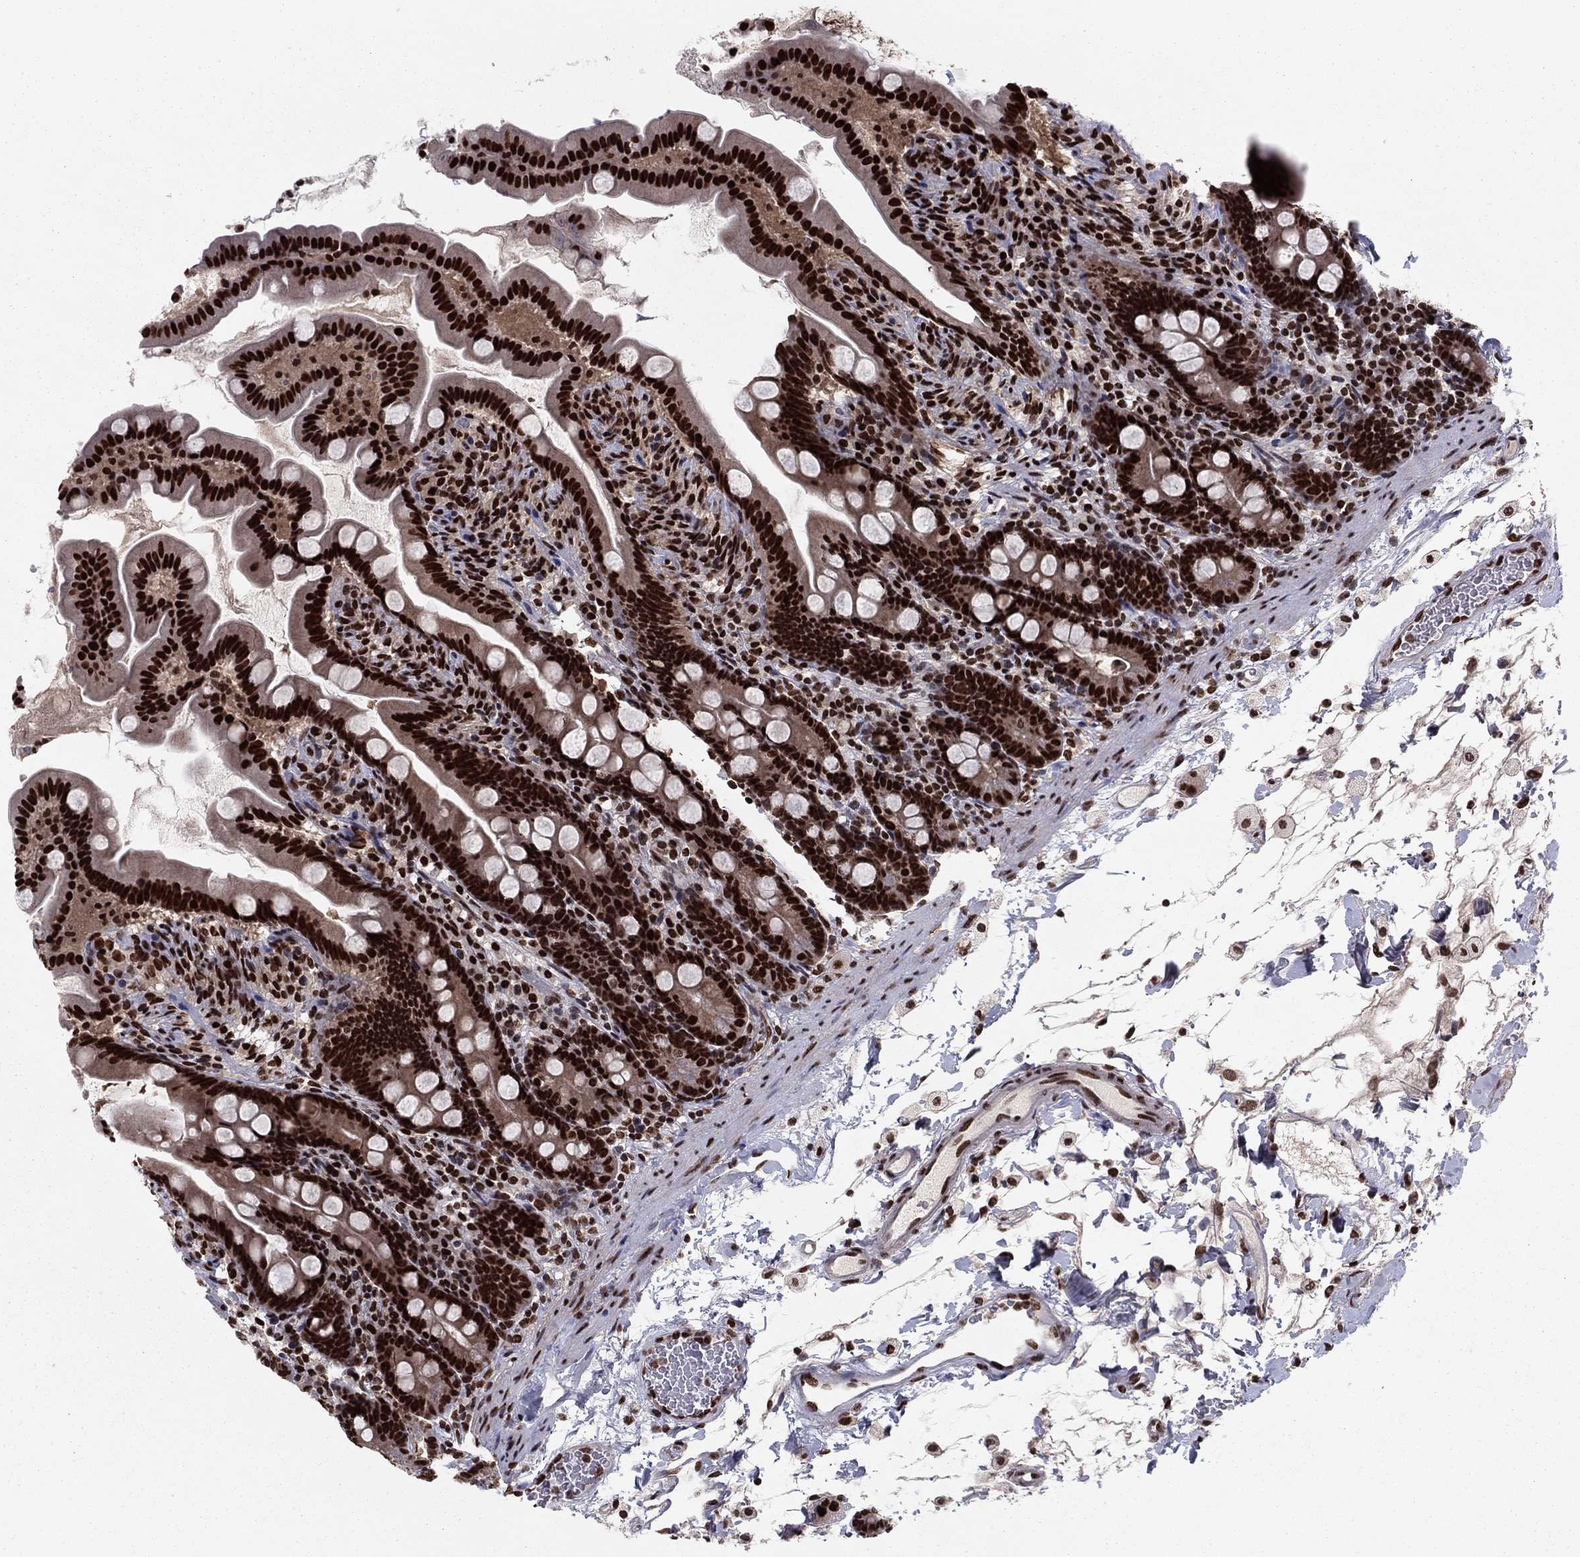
{"staining": {"intensity": "strong", "quantity": ">75%", "location": "nuclear"}, "tissue": "small intestine", "cell_type": "Glandular cells", "image_type": "normal", "snomed": [{"axis": "morphology", "description": "Normal tissue, NOS"}, {"axis": "topography", "description": "Small intestine"}], "caption": "Protein expression analysis of benign small intestine exhibits strong nuclear positivity in about >75% of glandular cells.", "gene": "USP54", "patient": {"sex": "female", "age": 44}}